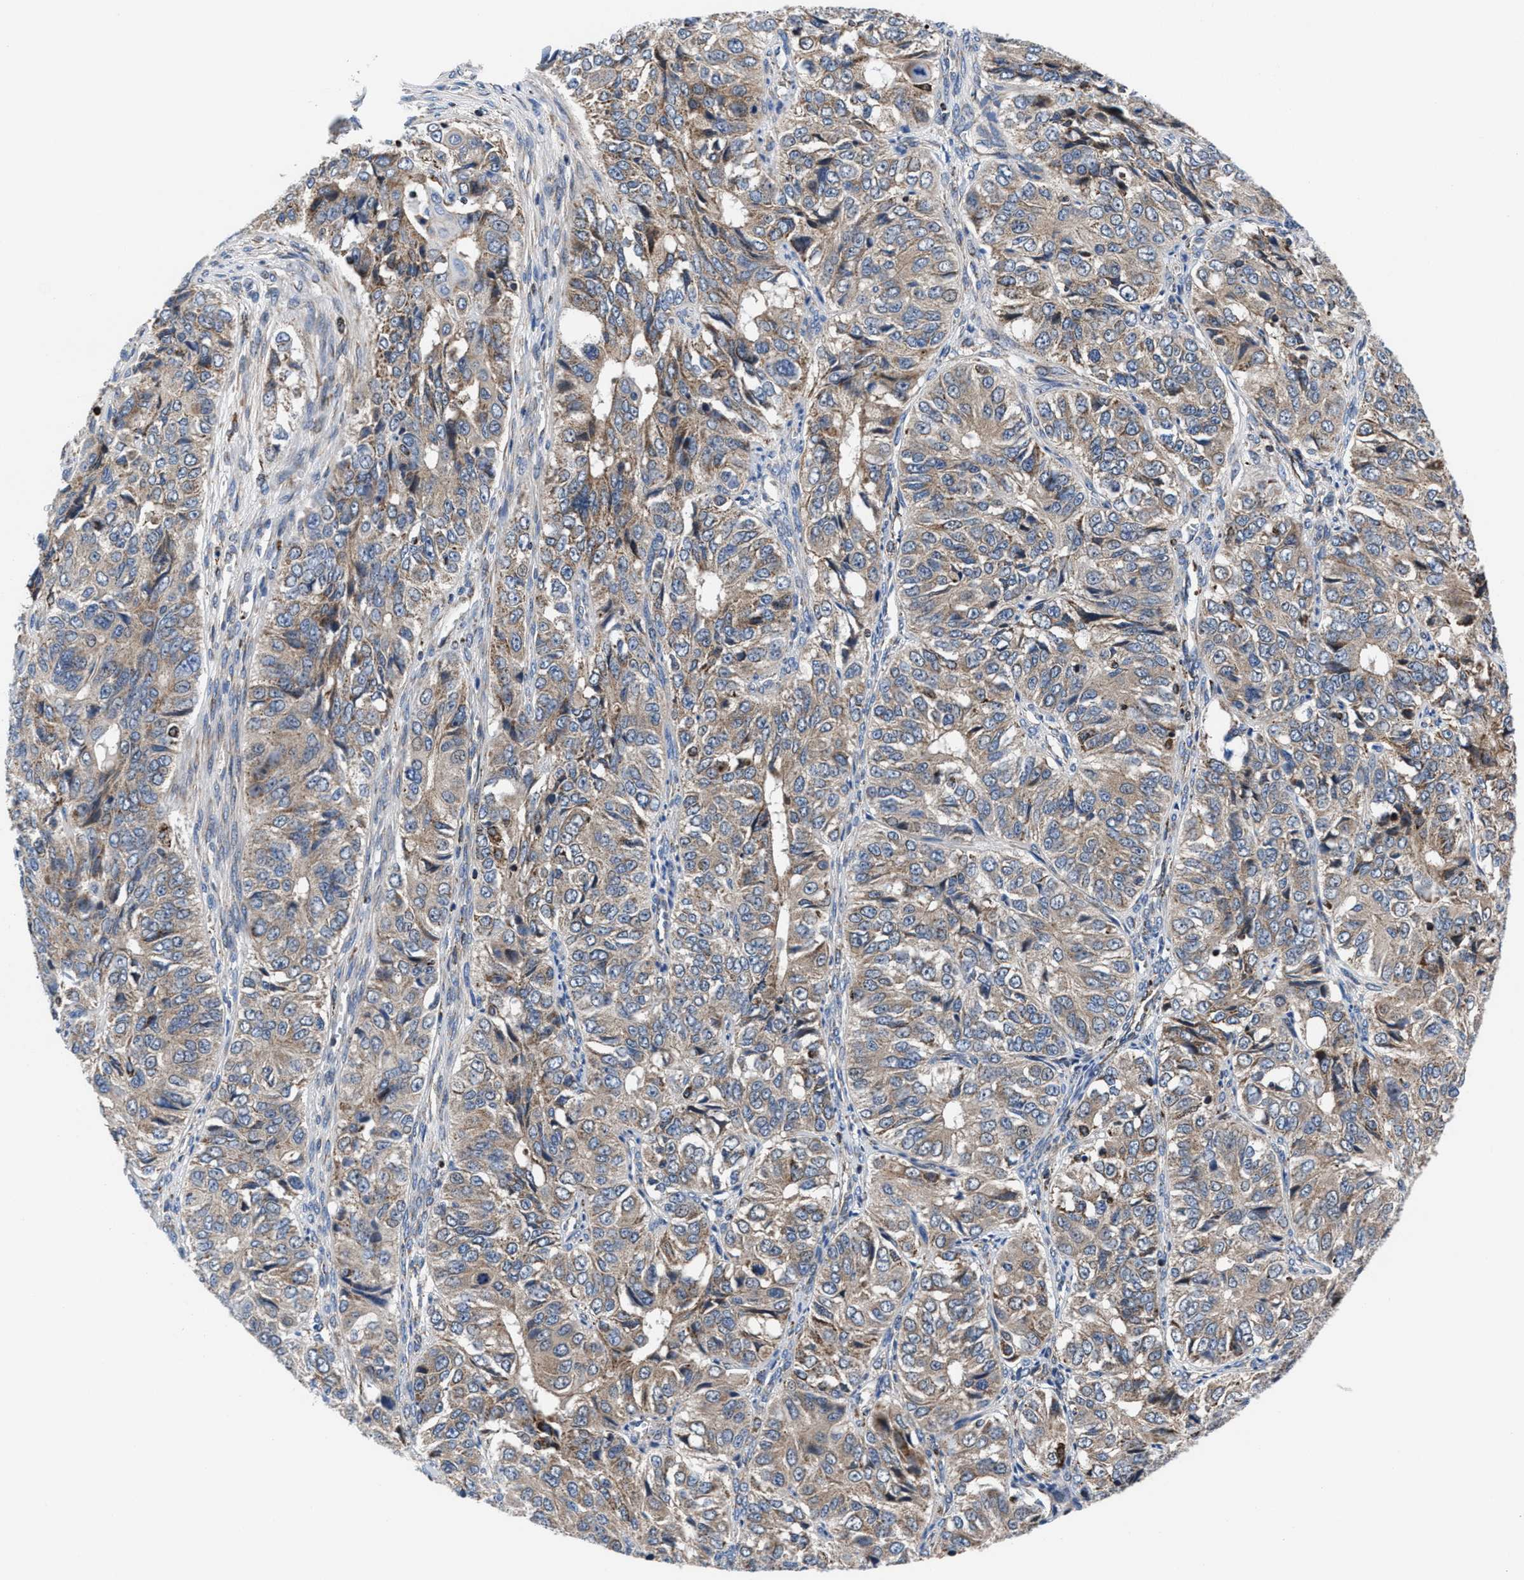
{"staining": {"intensity": "moderate", "quantity": ">75%", "location": "cytoplasmic/membranous"}, "tissue": "ovarian cancer", "cell_type": "Tumor cells", "image_type": "cancer", "snomed": [{"axis": "morphology", "description": "Carcinoma, endometroid"}, {"axis": "topography", "description": "Ovary"}], "caption": "Ovarian endometroid carcinoma stained with a brown dye reveals moderate cytoplasmic/membranous positive staining in approximately >75% of tumor cells.", "gene": "PRR15L", "patient": {"sex": "female", "age": 51}}